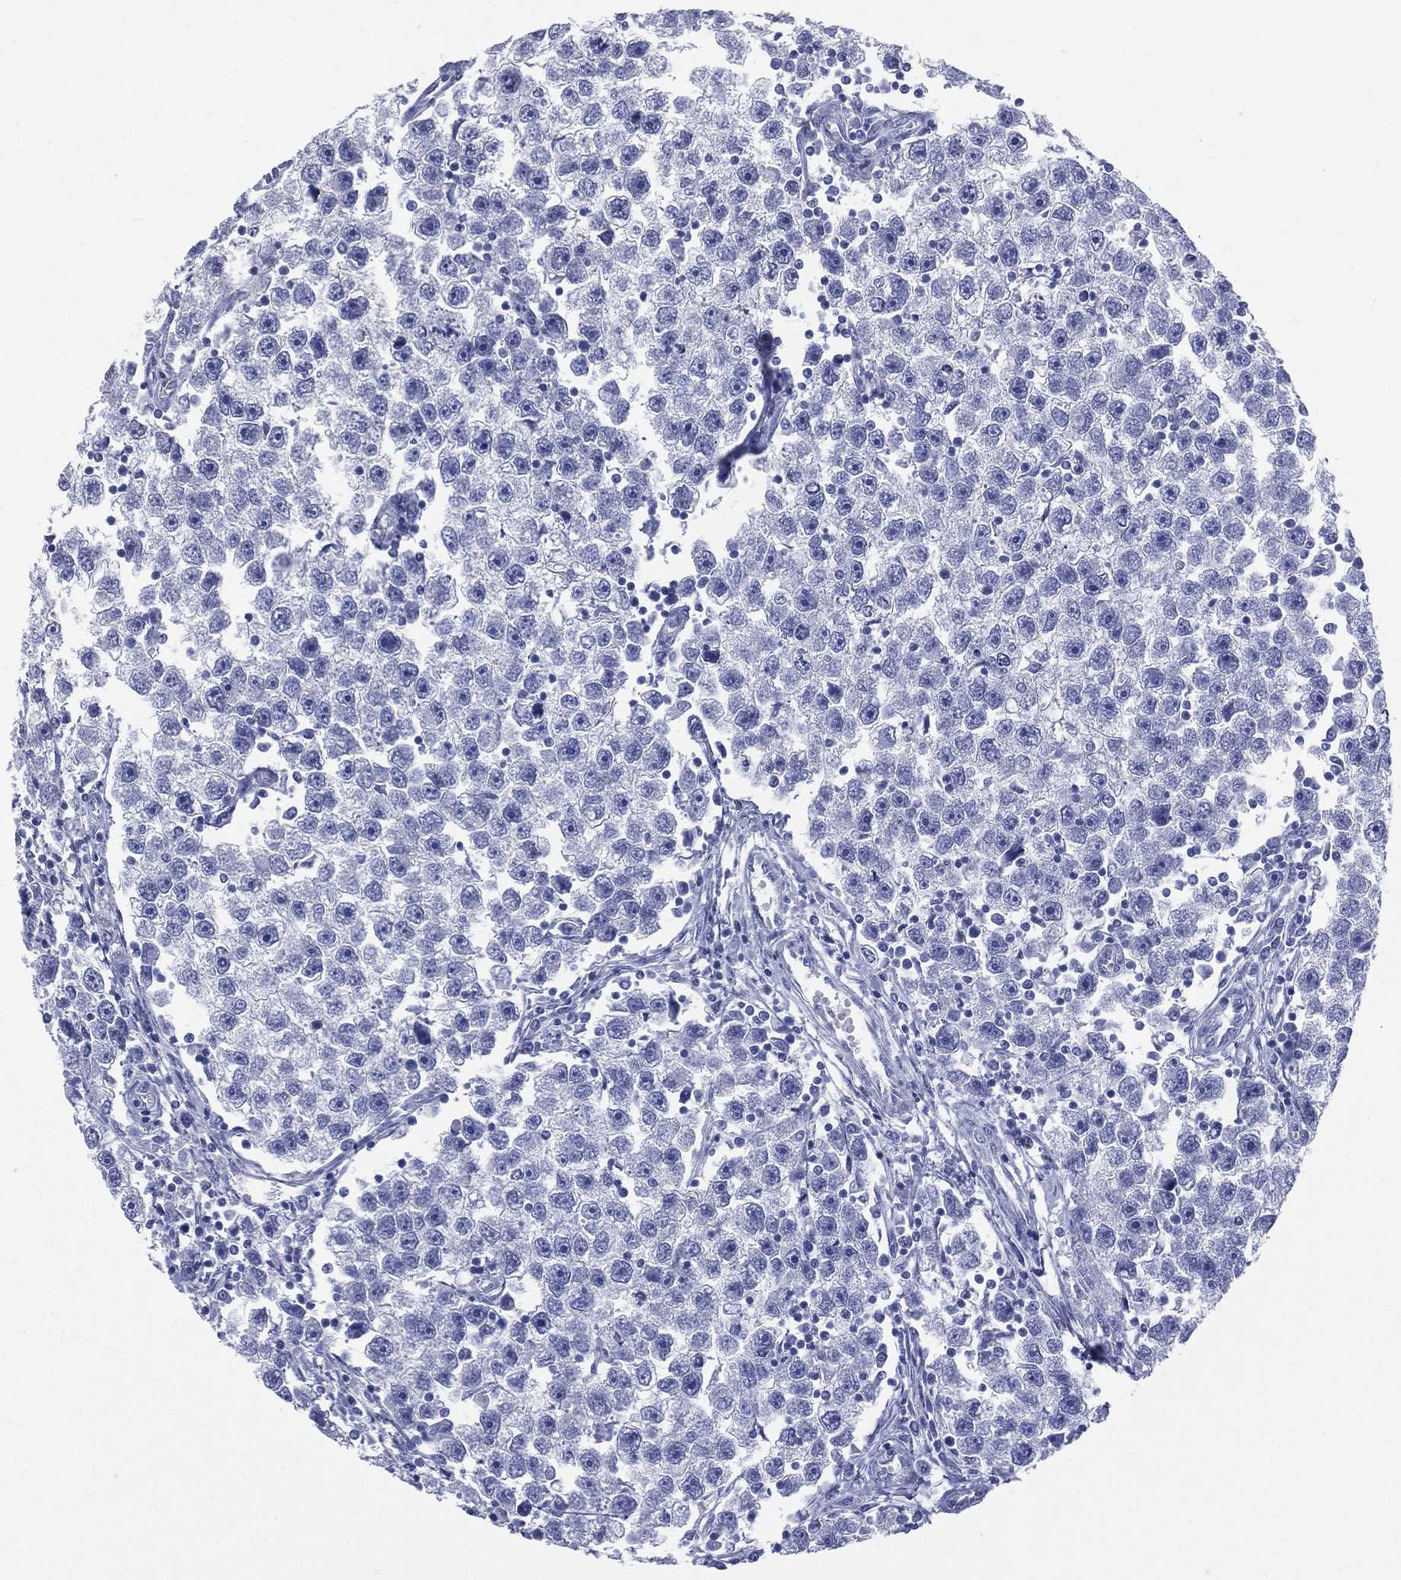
{"staining": {"intensity": "negative", "quantity": "none", "location": "none"}, "tissue": "testis cancer", "cell_type": "Tumor cells", "image_type": "cancer", "snomed": [{"axis": "morphology", "description": "Seminoma, NOS"}, {"axis": "topography", "description": "Testis"}], "caption": "Immunohistochemical staining of testis seminoma shows no significant expression in tumor cells.", "gene": "SYP", "patient": {"sex": "male", "age": 30}}